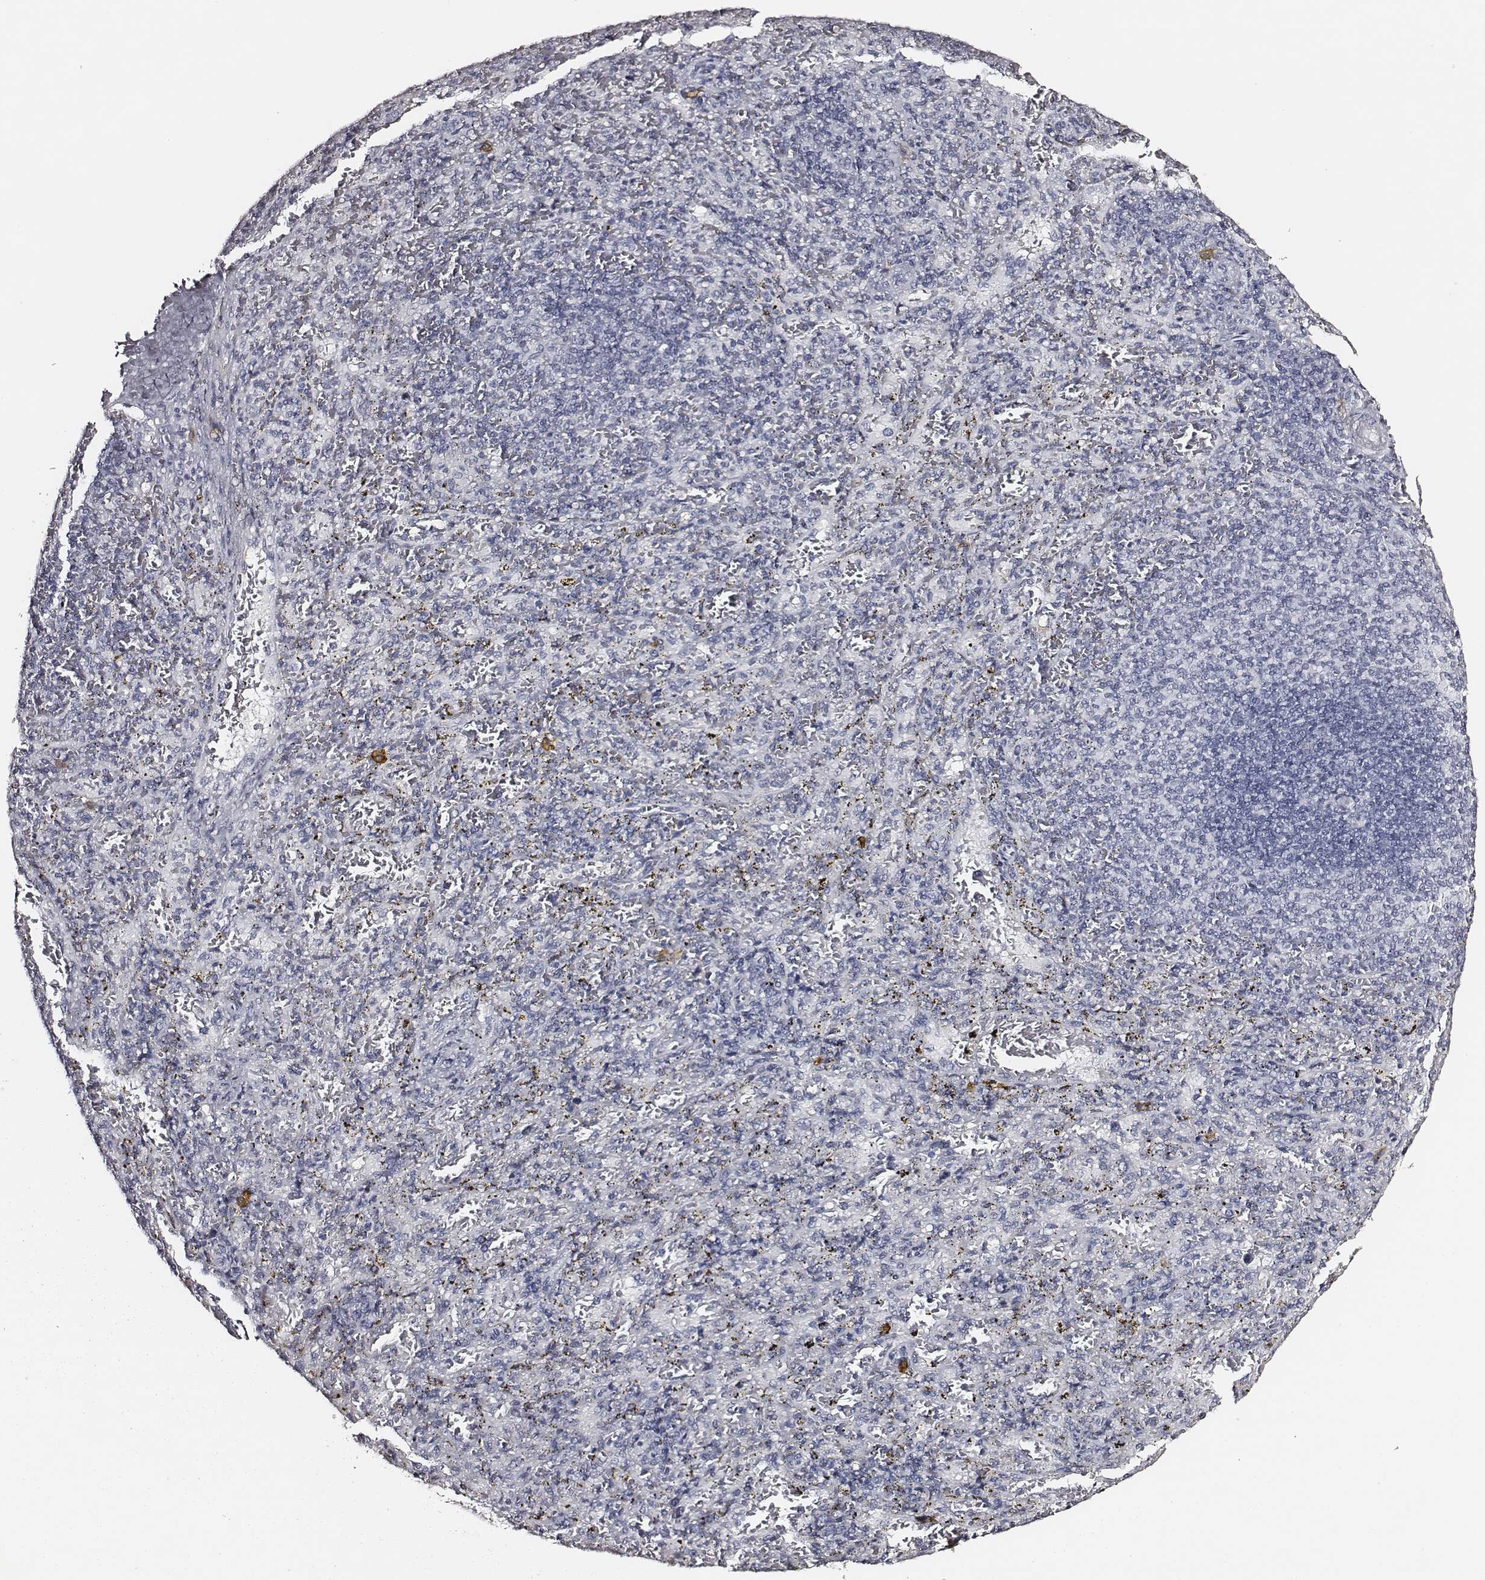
{"staining": {"intensity": "negative", "quantity": "none", "location": "none"}, "tissue": "spleen", "cell_type": "Cells in red pulp", "image_type": "normal", "snomed": [{"axis": "morphology", "description": "Normal tissue, NOS"}, {"axis": "topography", "description": "Spleen"}], "caption": "This photomicrograph is of benign spleen stained with immunohistochemistry to label a protein in brown with the nuclei are counter-stained blue. There is no positivity in cells in red pulp. The staining was performed using DAB to visualize the protein expression in brown, while the nuclei were stained in blue with hematoxylin (Magnification: 20x).", "gene": "DPEP1", "patient": {"sex": "male", "age": 57}}